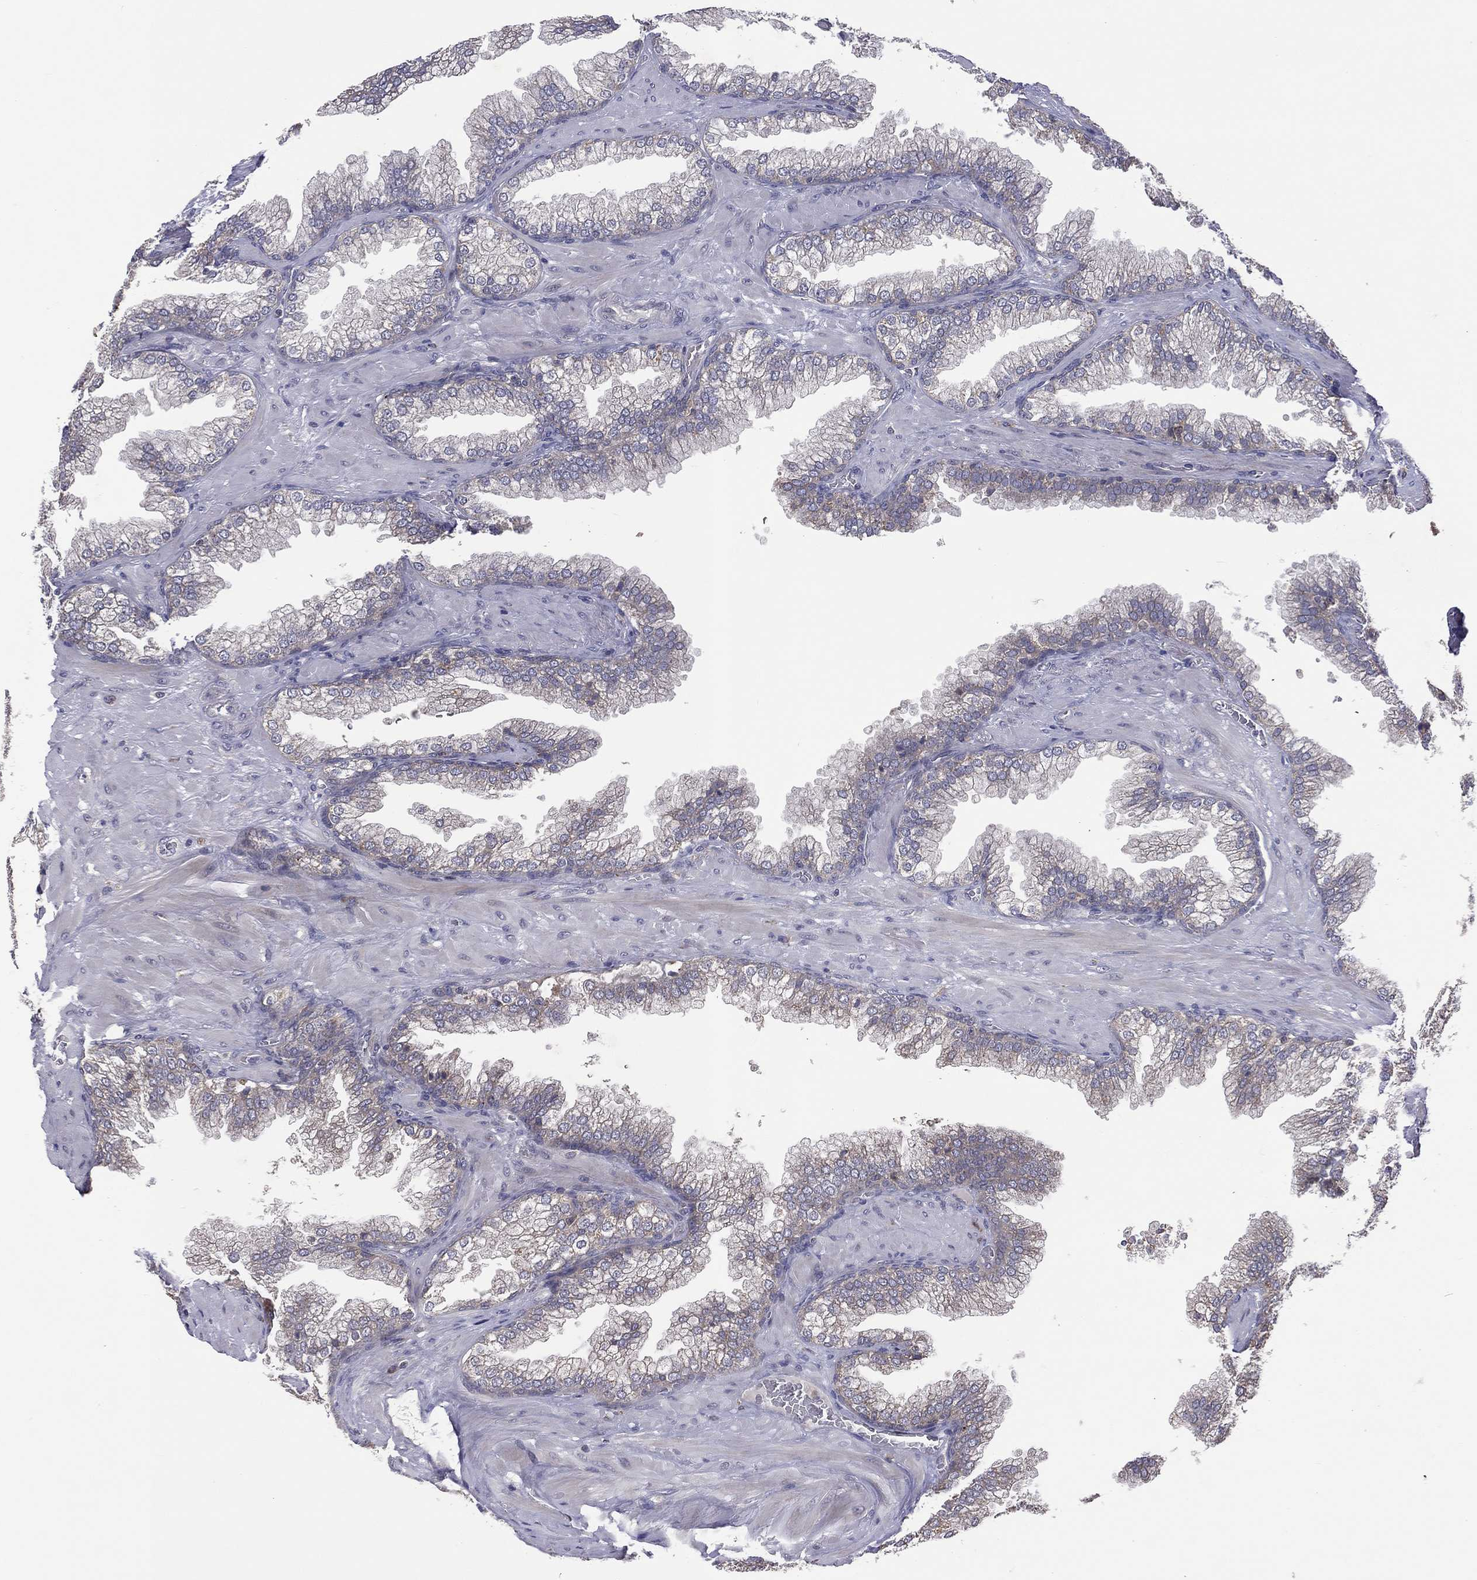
{"staining": {"intensity": "negative", "quantity": "none", "location": "none"}, "tissue": "prostate cancer", "cell_type": "Tumor cells", "image_type": "cancer", "snomed": [{"axis": "morphology", "description": "Adenocarcinoma, Low grade"}, {"axis": "topography", "description": "Prostate"}], "caption": "Immunohistochemical staining of human prostate cancer (low-grade adenocarcinoma) demonstrates no significant expression in tumor cells.", "gene": "STARD3", "patient": {"sex": "male", "age": 57}}